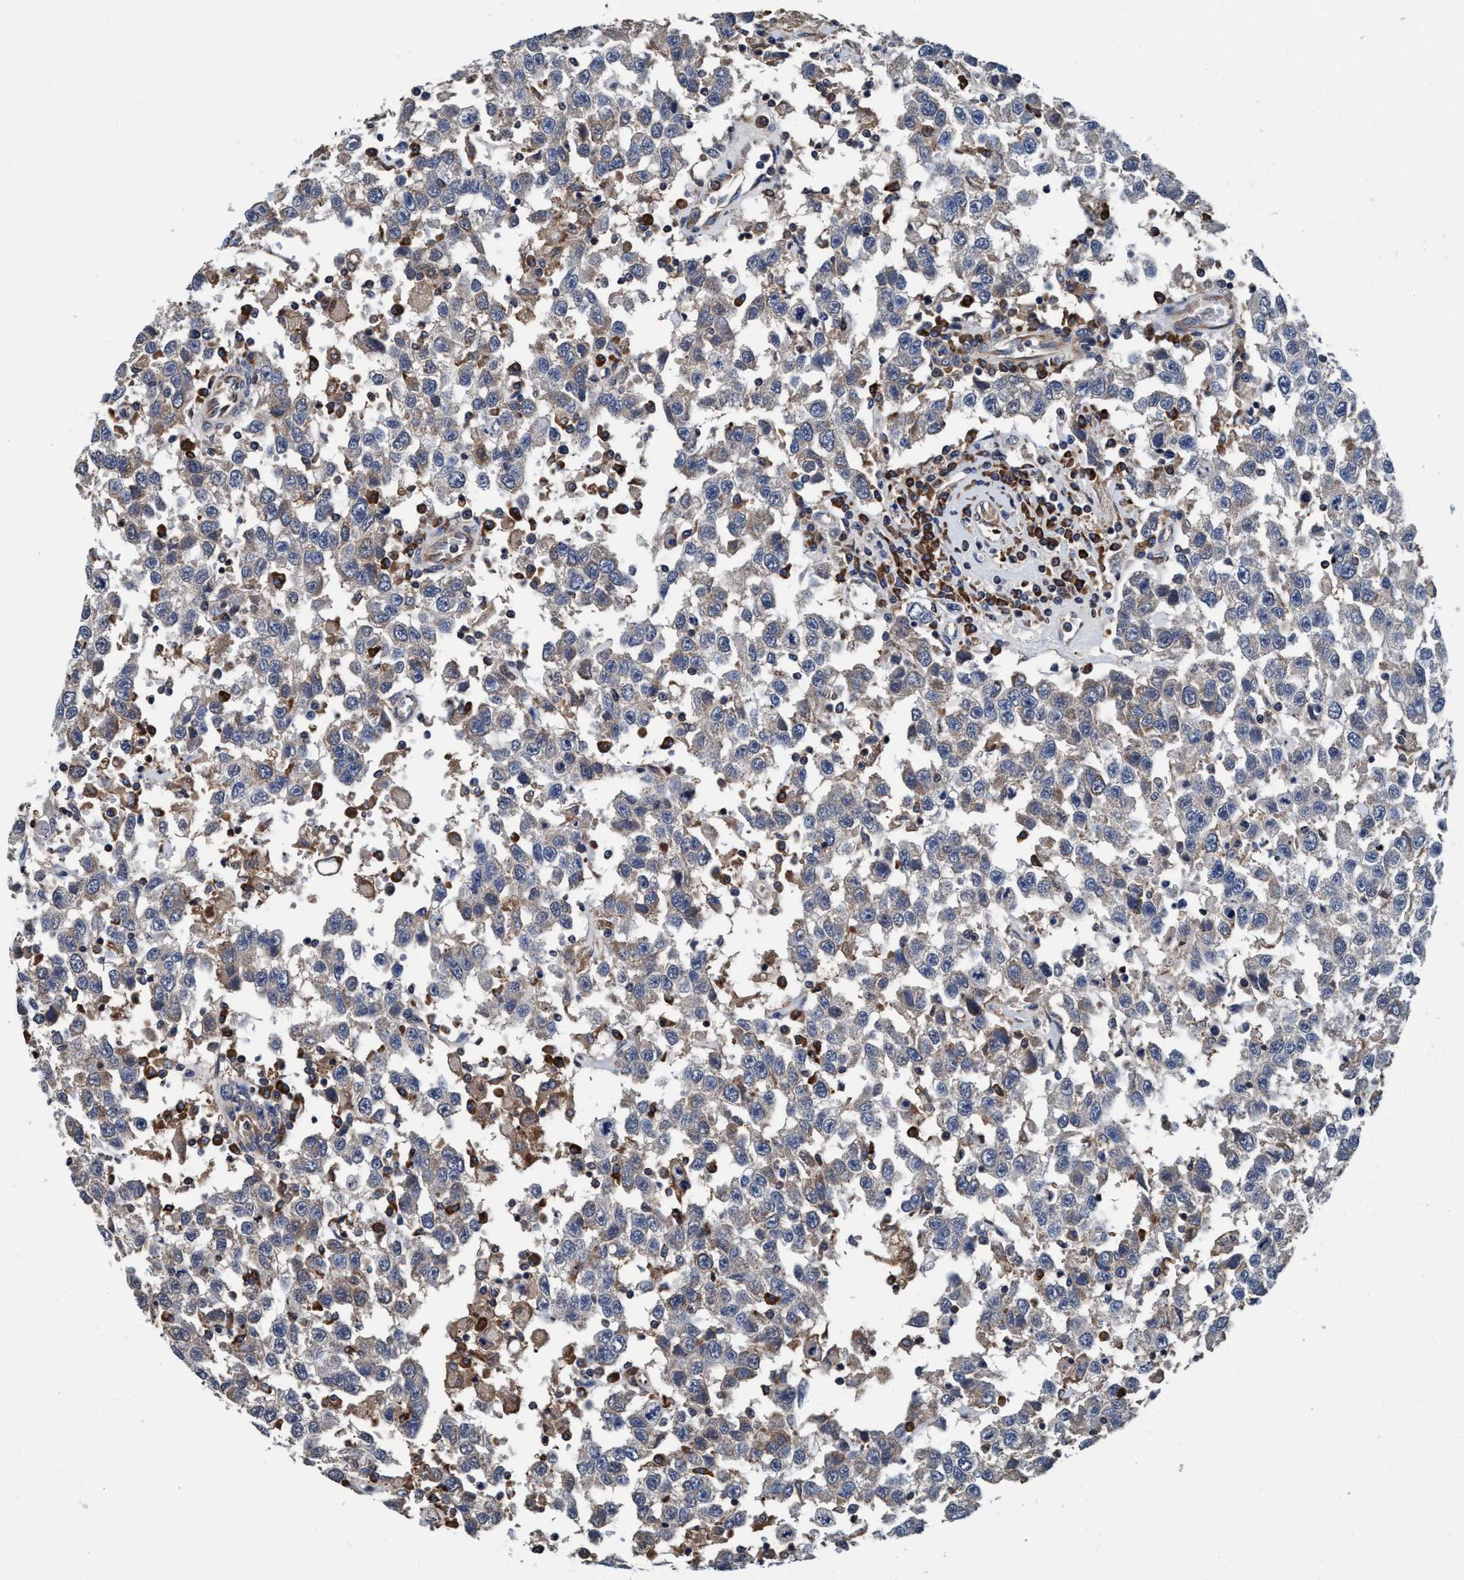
{"staining": {"intensity": "weak", "quantity": "<25%", "location": "cytoplasmic/membranous"}, "tissue": "testis cancer", "cell_type": "Tumor cells", "image_type": "cancer", "snomed": [{"axis": "morphology", "description": "Seminoma, NOS"}, {"axis": "topography", "description": "Testis"}], "caption": "A high-resolution image shows immunohistochemistry (IHC) staining of testis seminoma, which displays no significant staining in tumor cells.", "gene": "ENDOG", "patient": {"sex": "male", "age": 41}}